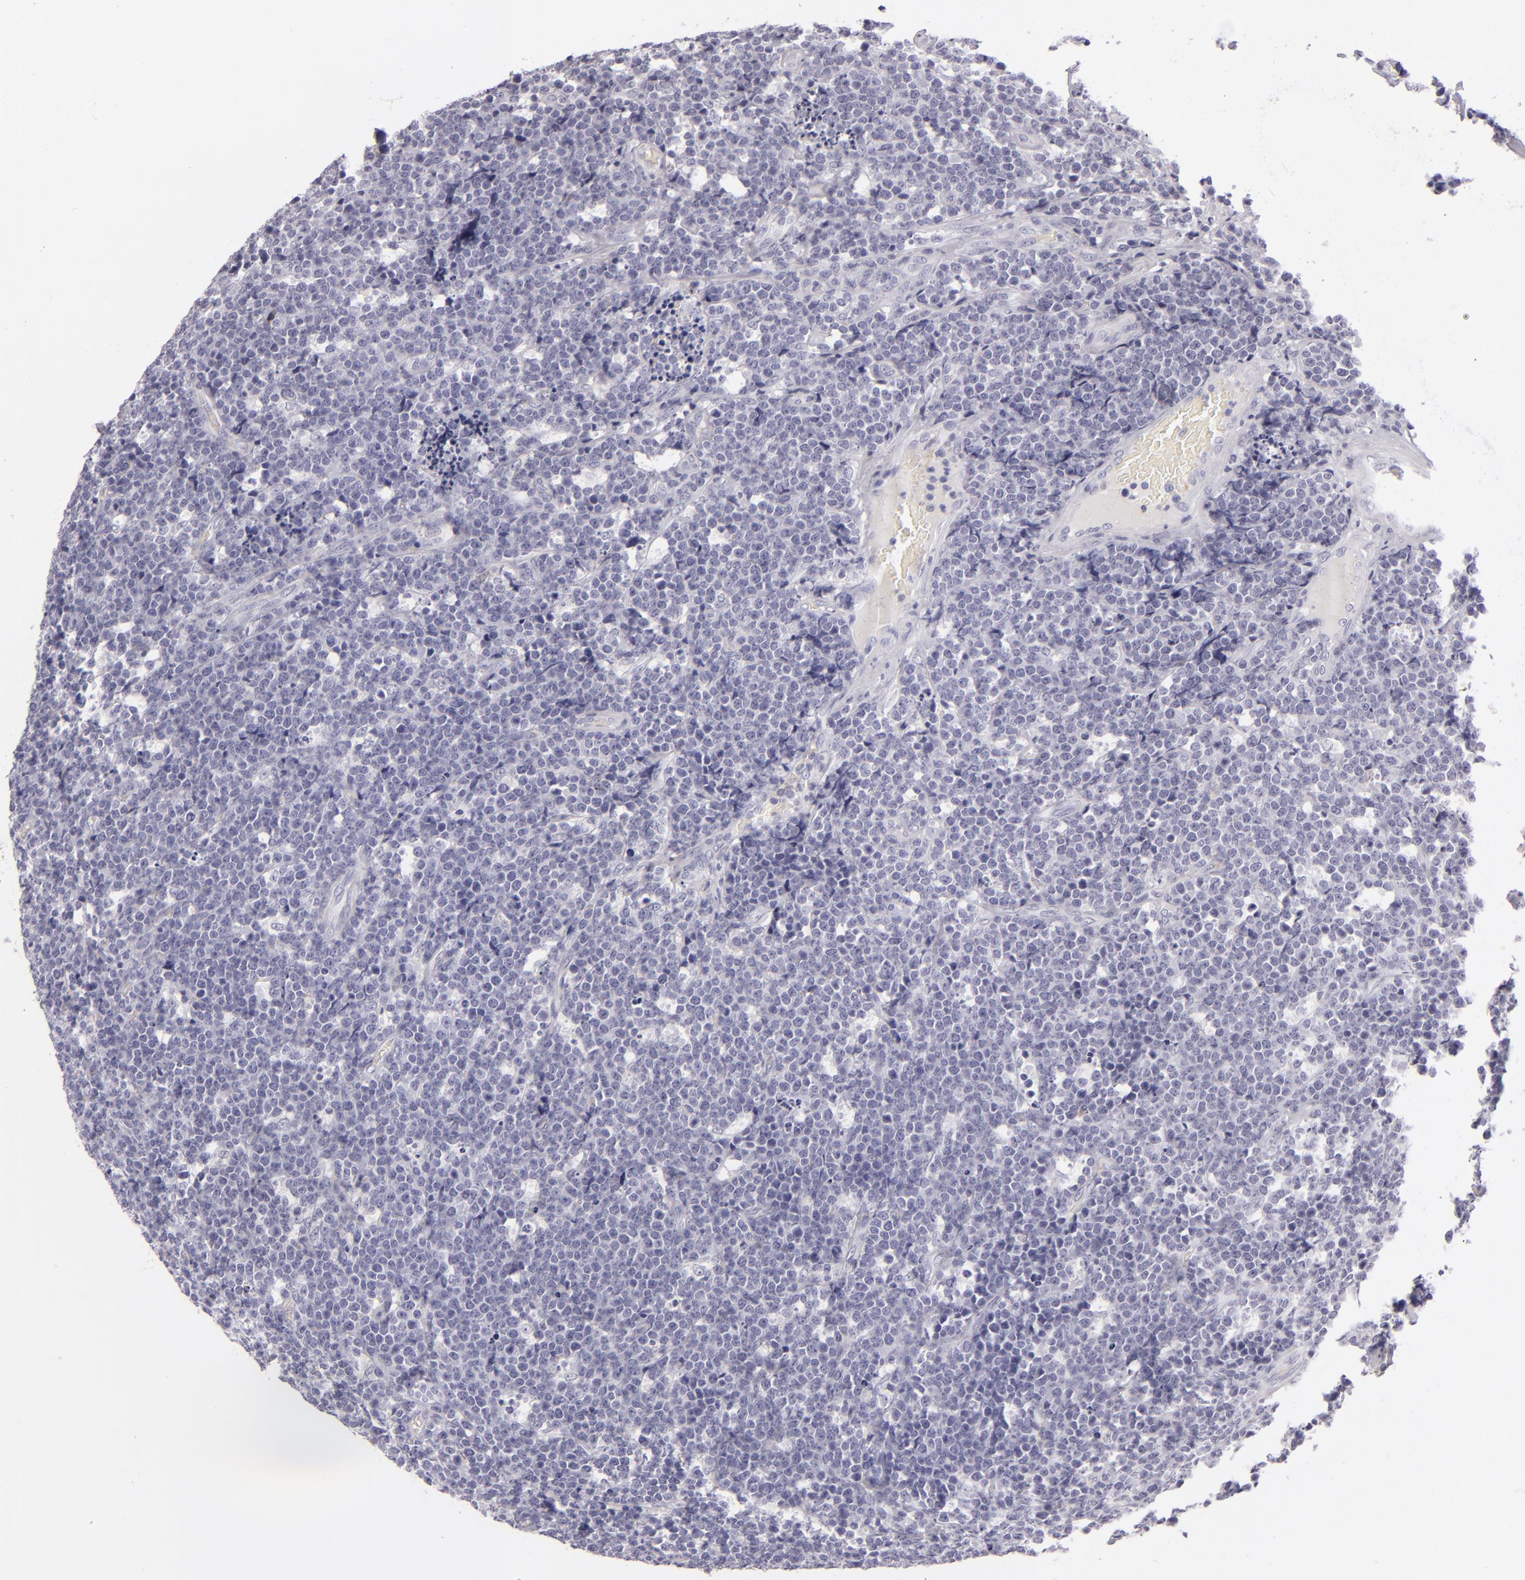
{"staining": {"intensity": "negative", "quantity": "none", "location": "none"}, "tissue": "lymphoma", "cell_type": "Tumor cells", "image_type": "cancer", "snomed": [{"axis": "morphology", "description": "Malignant lymphoma, non-Hodgkin's type, High grade"}, {"axis": "topography", "description": "Small intestine"}, {"axis": "topography", "description": "Colon"}], "caption": "Human high-grade malignant lymphoma, non-Hodgkin's type stained for a protein using immunohistochemistry (IHC) exhibits no expression in tumor cells.", "gene": "F13A1", "patient": {"sex": "male", "age": 8}}